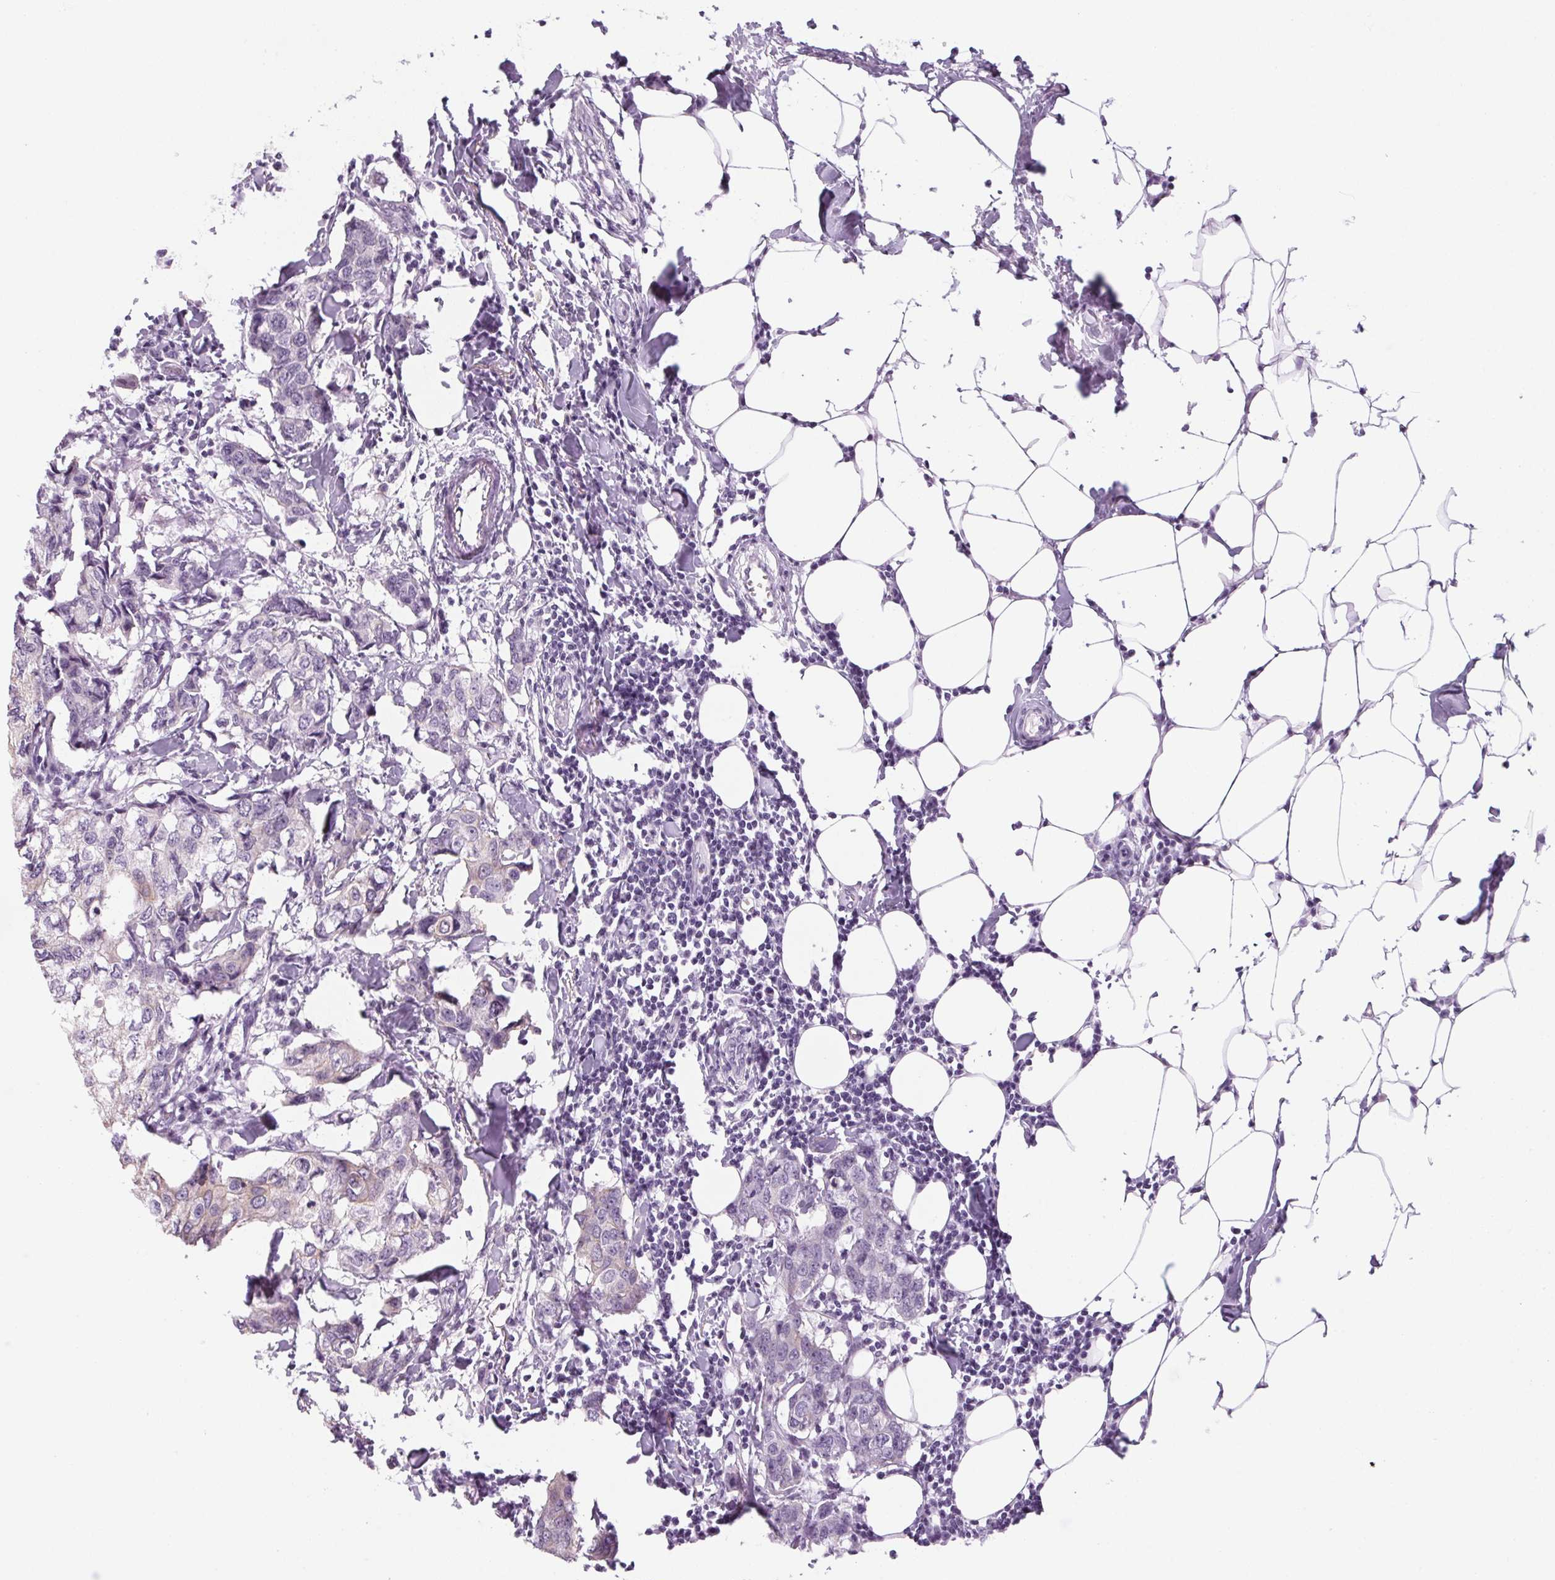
{"staining": {"intensity": "negative", "quantity": "none", "location": "none"}, "tissue": "breast cancer", "cell_type": "Tumor cells", "image_type": "cancer", "snomed": [{"axis": "morphology", "description": "Duct carcinoma"}, {"axis": "topography", "description": "Breast"}], "caption": "Photomicrograph shows no protein expression in tumor cells of breast infiltrating ductal carcinoma tissue. (DAB immunohistochemistry (IHC) visualized using brightfield microscopy, high magnification).", "gene": "RPTN", "patient": {"sex": "female", "age": 27}}